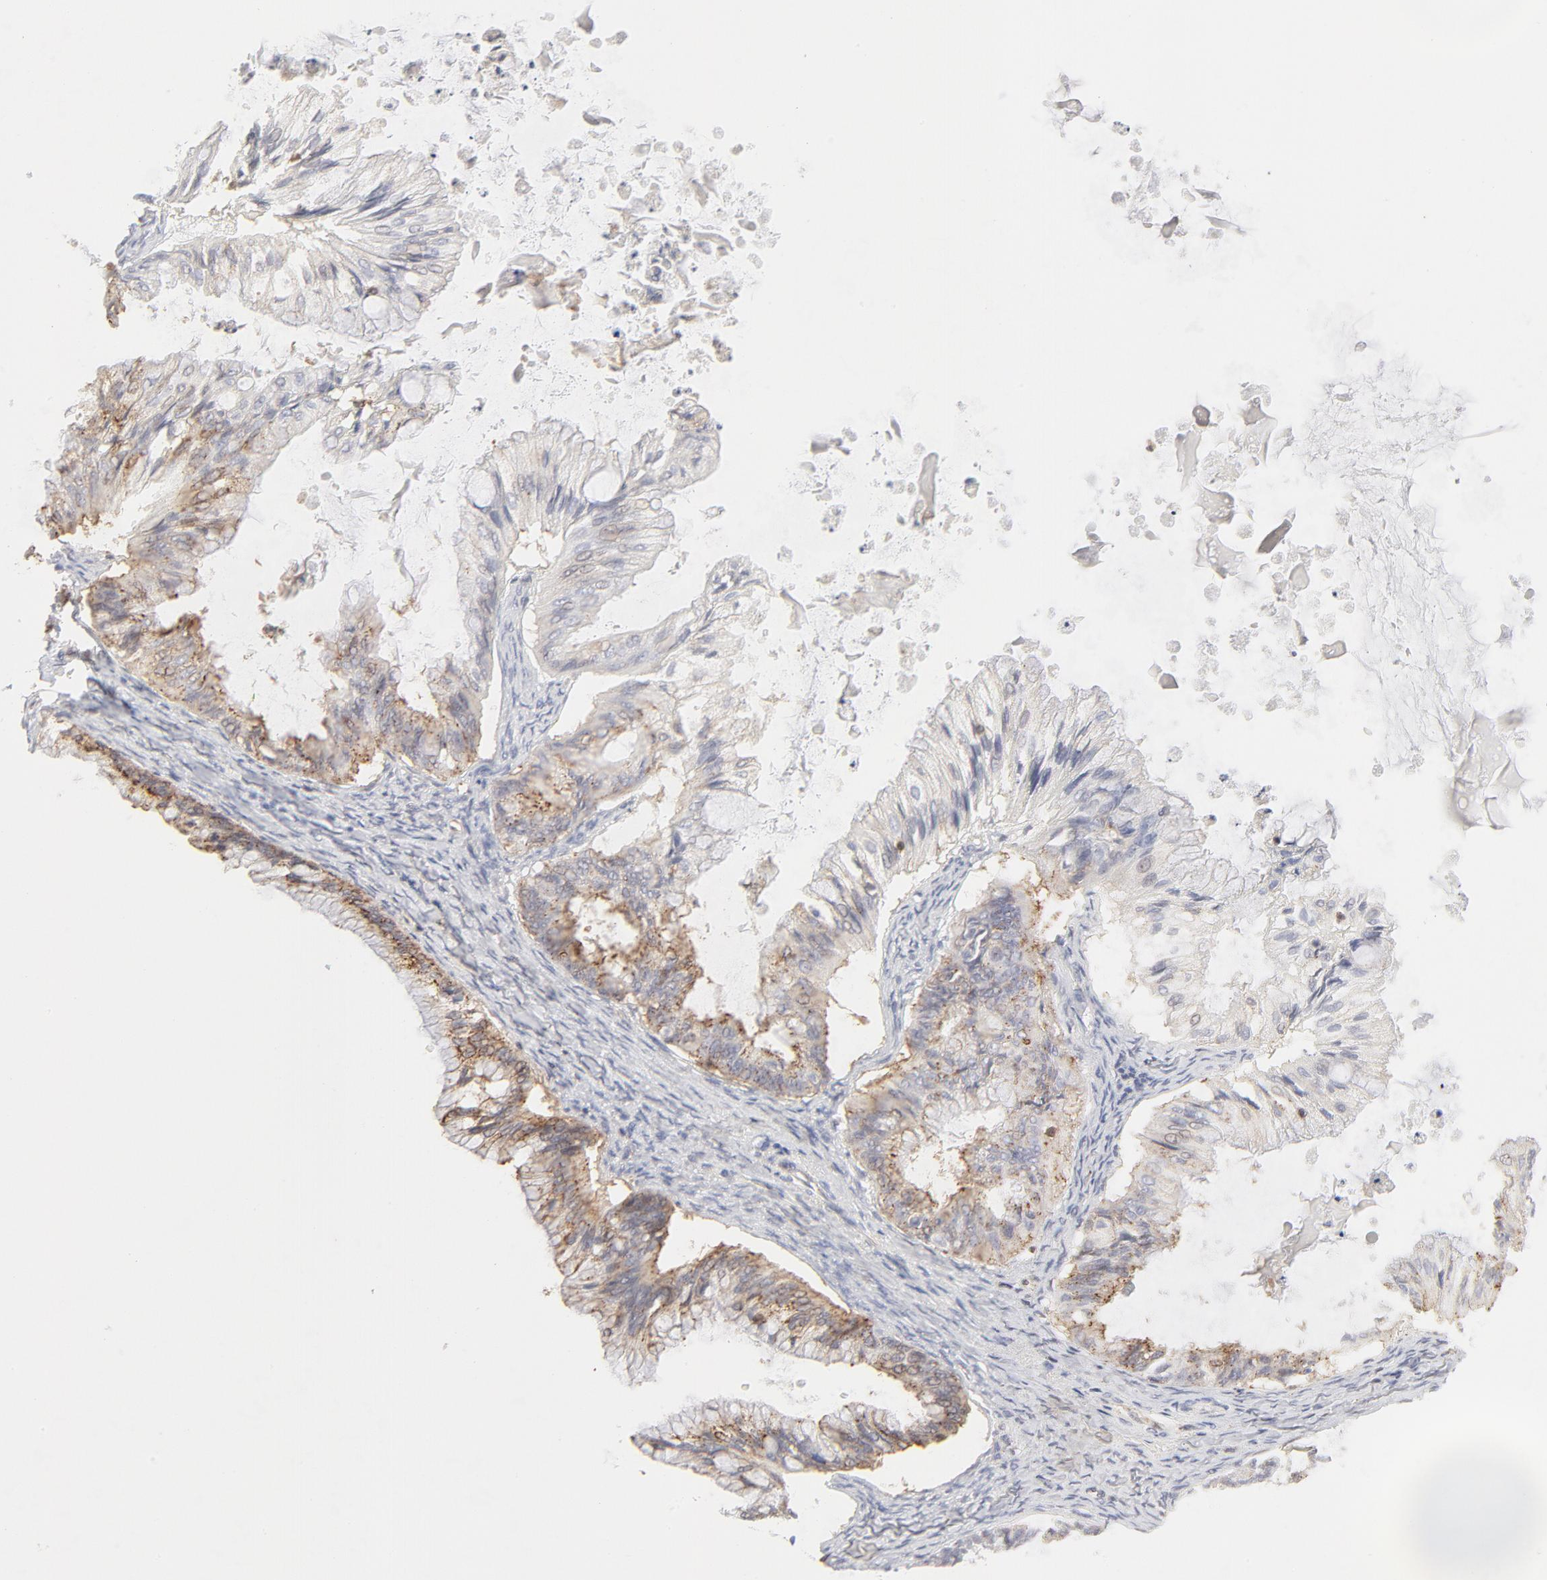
{"staining": {"intensity": "negative", "quantity": "none", "location": "none"}, "tissue": "ovarian cancer", "cell_type": "Tumor cells", "image_type": "cancer", "snomed": [{"axis": "morphology", "description": "Cystadenocarcinoma, mucinous, NOS"}, {"axis": "topography", "description": "Ovary"}], "caption": "Immunohistochemical staining of human mucinous cystadenocarcinoma (ovarian) shows no significant staining in tumor cells.", "gene": "CDK6", "patient": {"sex": "female", "age": 57}}